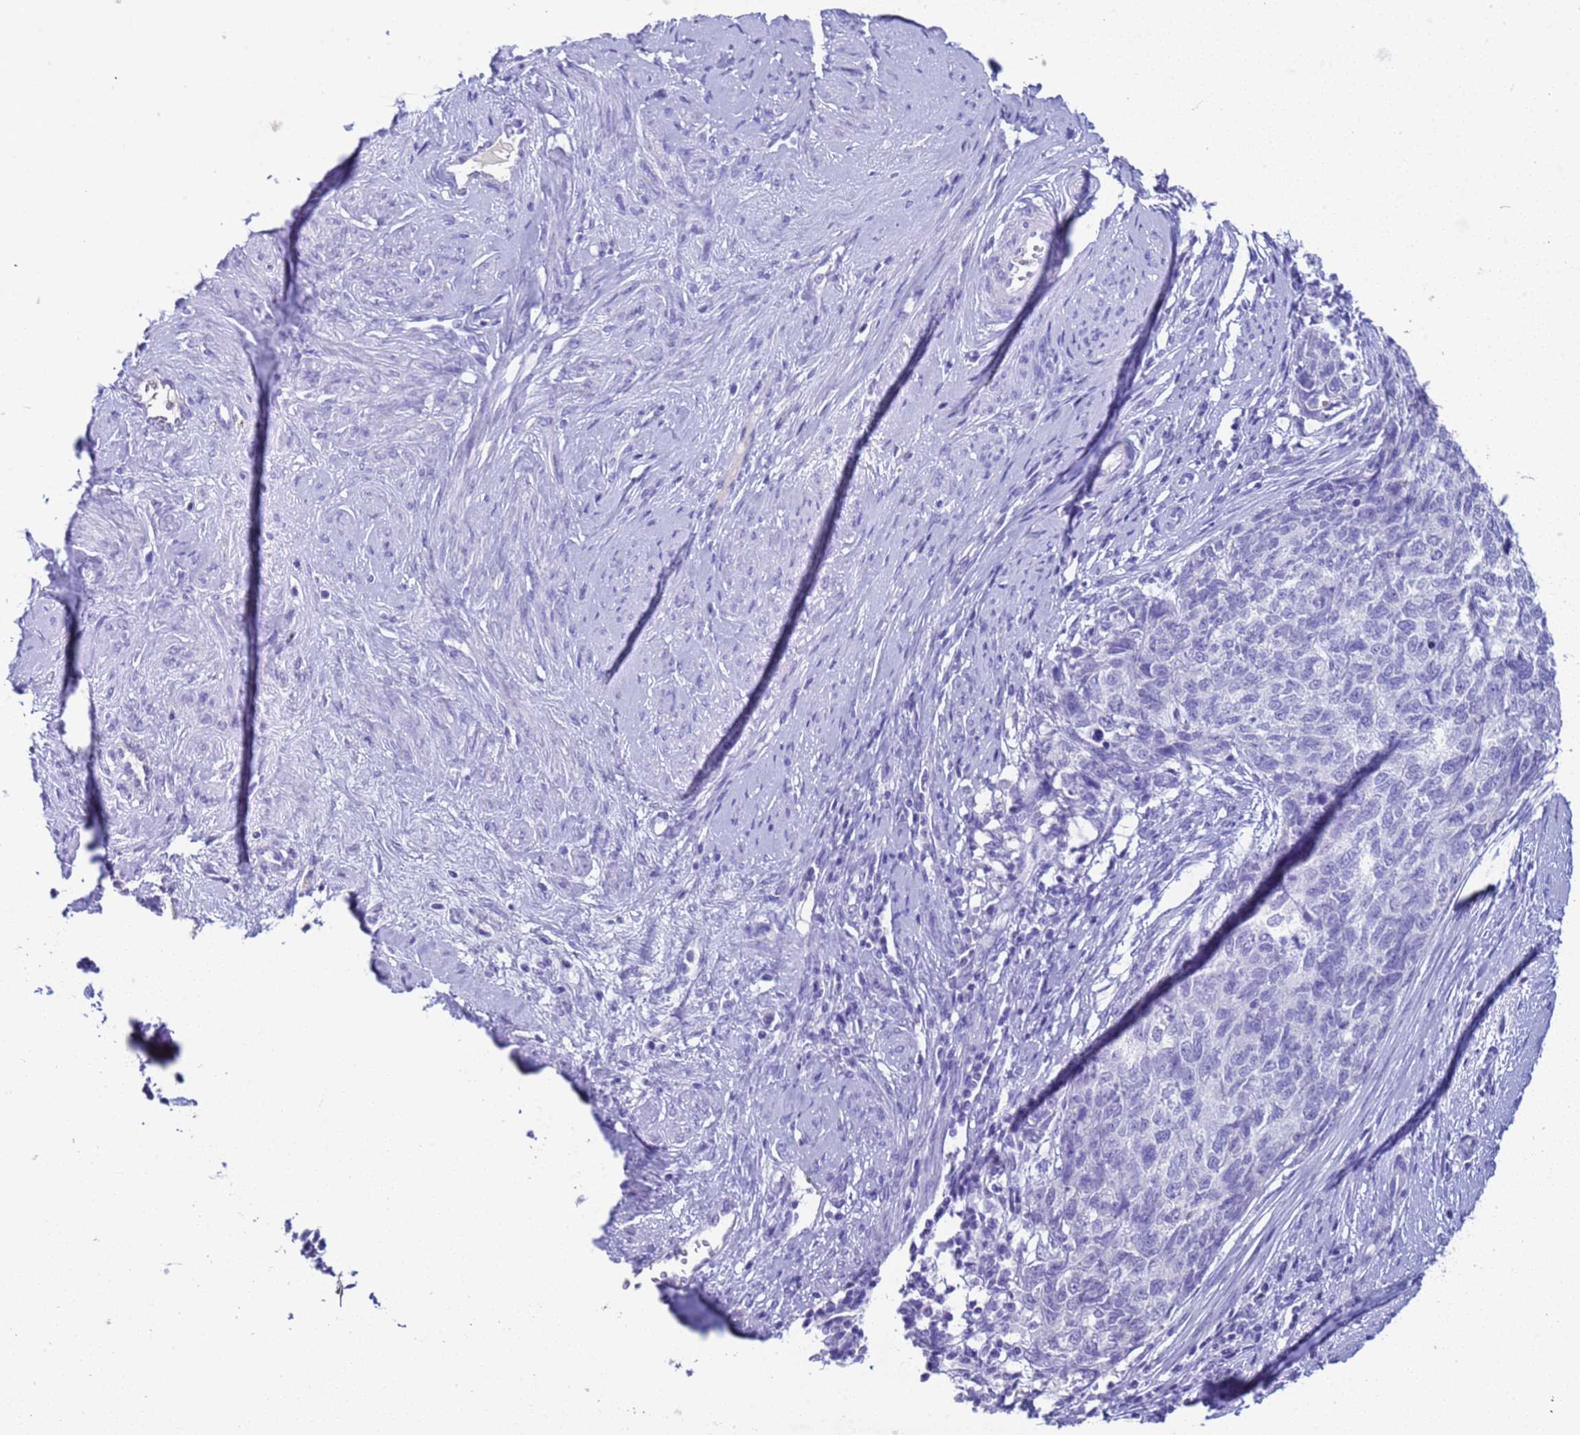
{"staining": {"intensity": "negative", "quantity": "none", "location": "none"}, "tissue": "cervical cancer", "cell_type": "Tumor cells", "image_type": "cancer", "snomed": [{"axis": "morphology", "description": "Squamous cell carcinoma, NOS"}, {"axis": "topography", "description": "Cervix"}], "caption": "High magnification brightfield microscopy of cervical squamous cell carcinoma stained with DAB (brown) and counterstained with hematoxylin (blue): tumor cells show no significant staining. (IHC, brightfield microscopy, high magnification).", "gene": "CKM", "patient": {"sex": "female", "age": 63}}